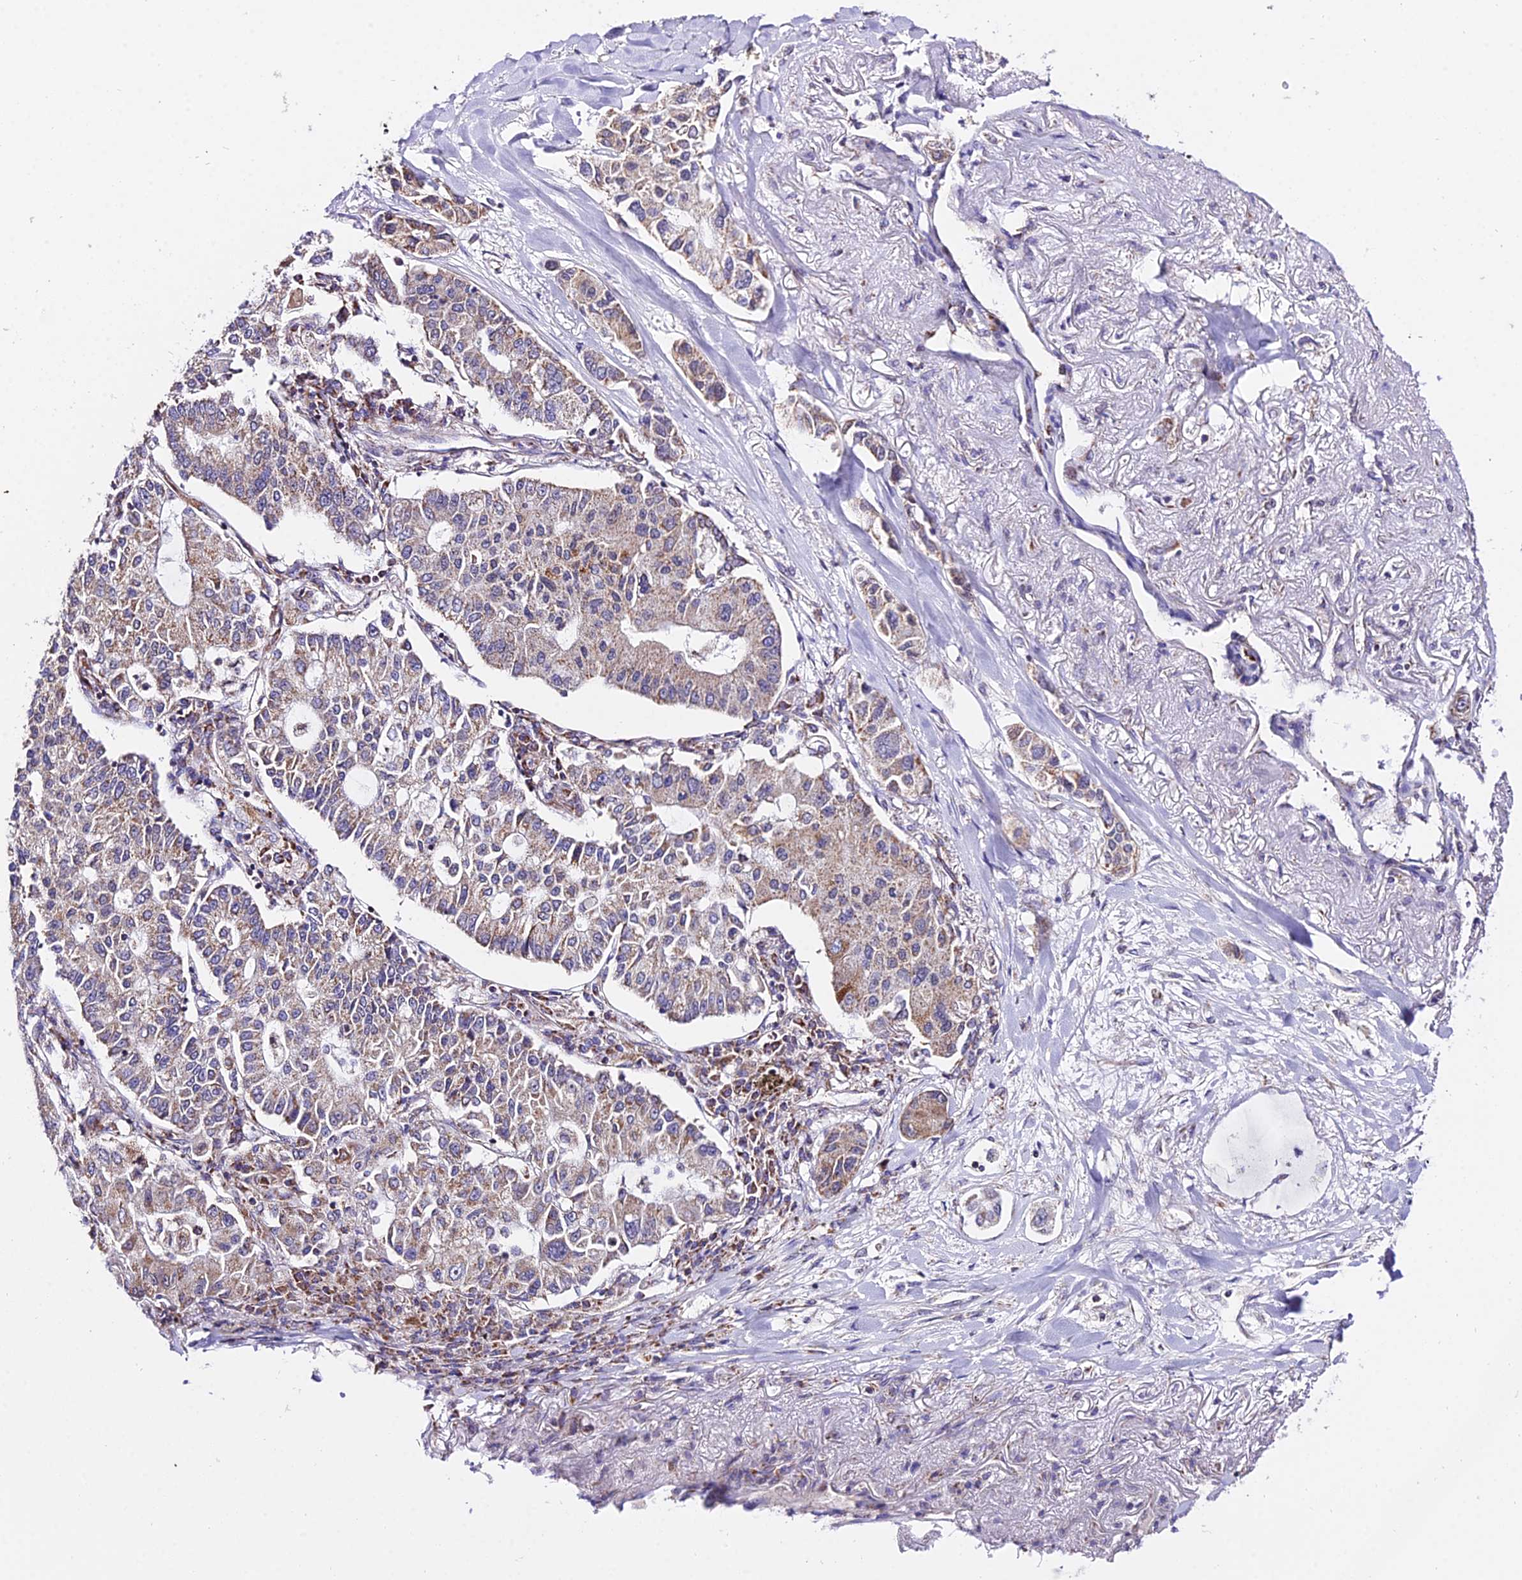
{"staining": {"intensity": "weak", "quantity": ">75%", "location": "cytoplasmic/membranous"}, "tissue": "lung cancer", "cell_type": "Tumor cells", "image_type": "cancer", "snomed": [{"axis": "morphology", "description": "Adenocarcinoma, NOS"}, {"axis": "topography", "description": "Lung"}], "caption": "Protein expression analysis of human lung cancer reveals weak cytoplasmic/membranous positivity in approximately >75% of tumor cells.", "gene": "ATP5PB", "patient": {"sex": "male", "age": 49}}